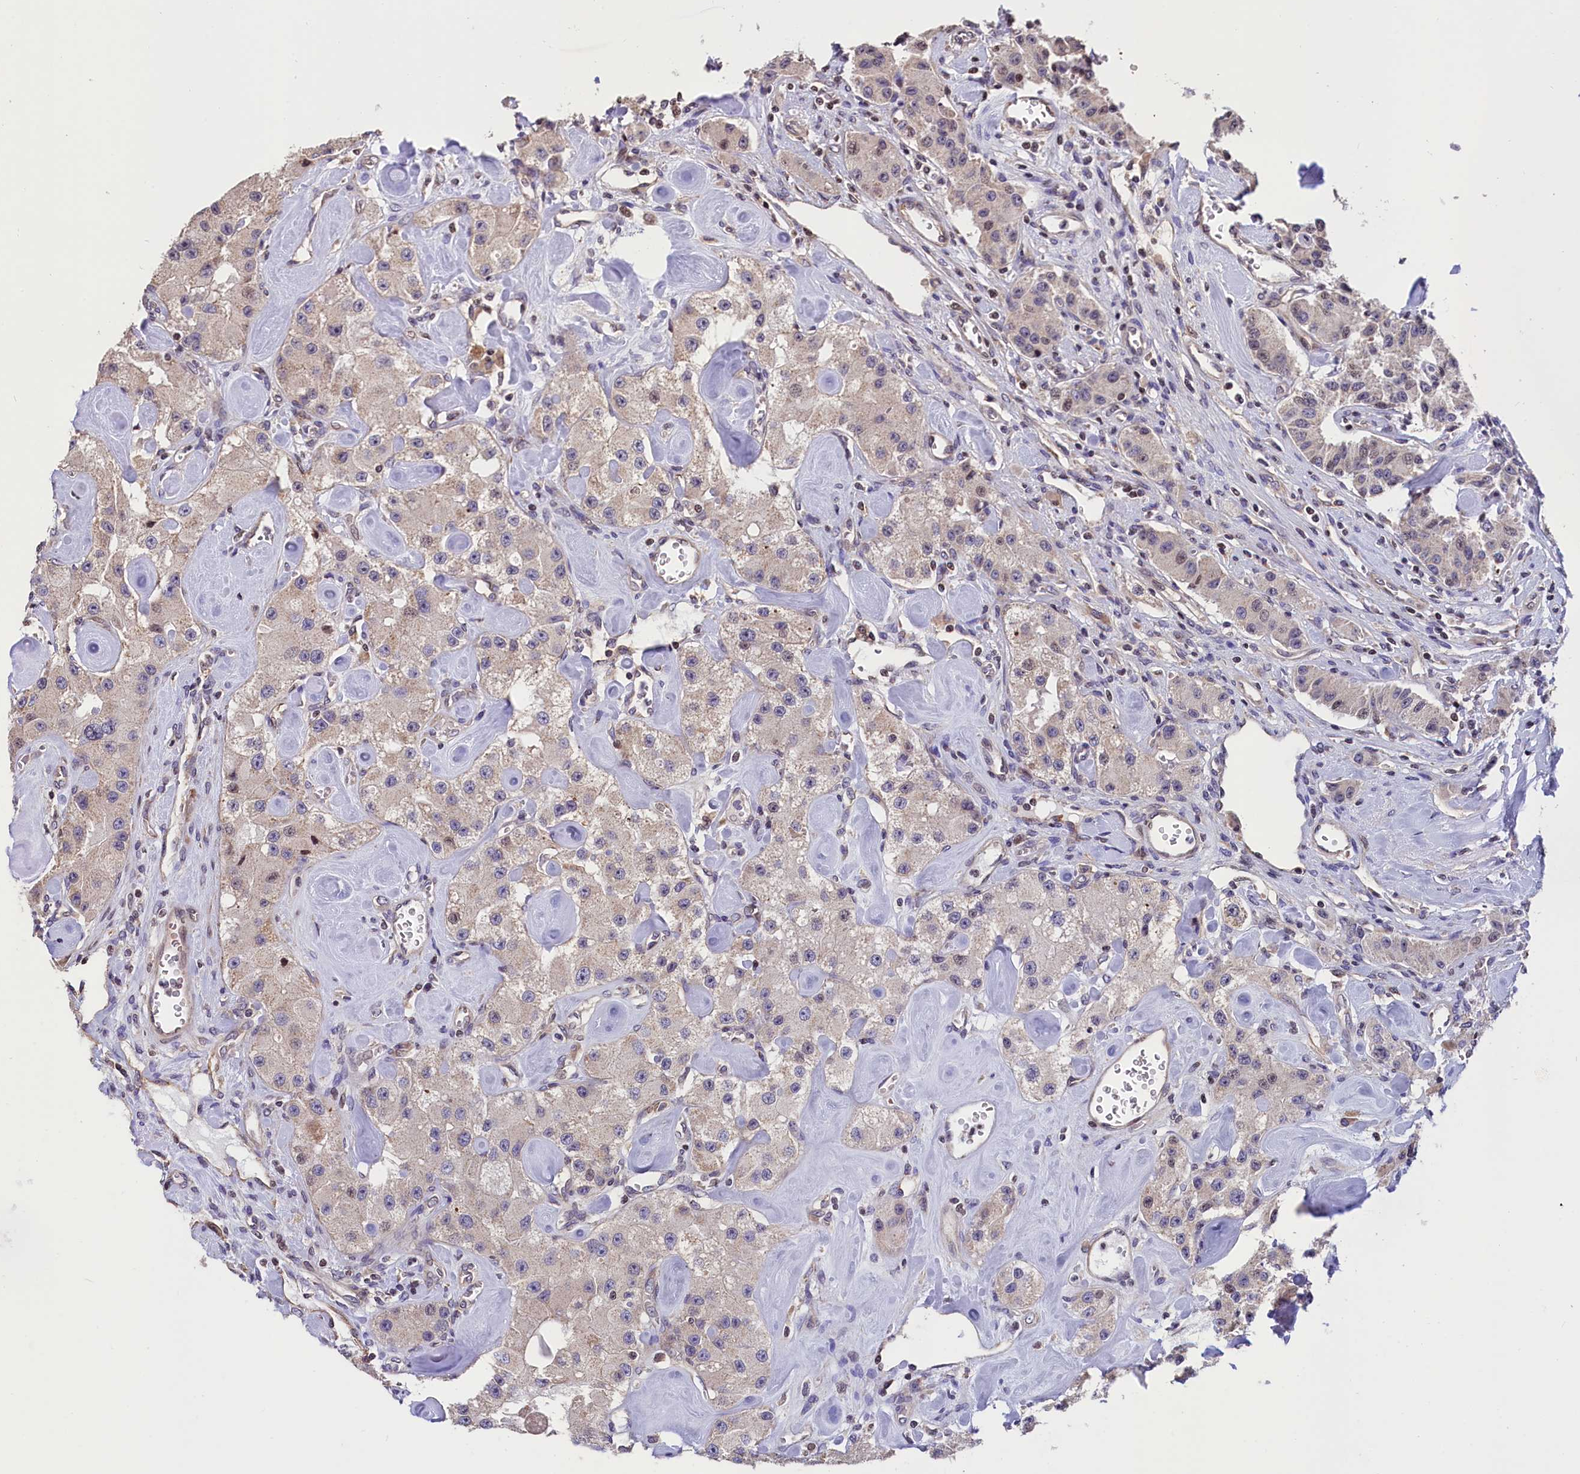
{"staining": {"intensity": "weak", "quantity": "<25%", "location": "nuclear"}, "tissue": "carcinoid", "cell_type": "Tumor cells", "image_type": "cancer", "snomed": [{"axis": "morphology", "description": "Carcinoid, malignant, NOS"}, {"axis": "topography", "description": "Pancreas"}], "caption": "This is a image of immunohistochemistry staining of carcinoid (malignant), which shows no expression in tumor cells.", "gene": "ZNF2", "patient": {"sex": "male", "age": 41}}